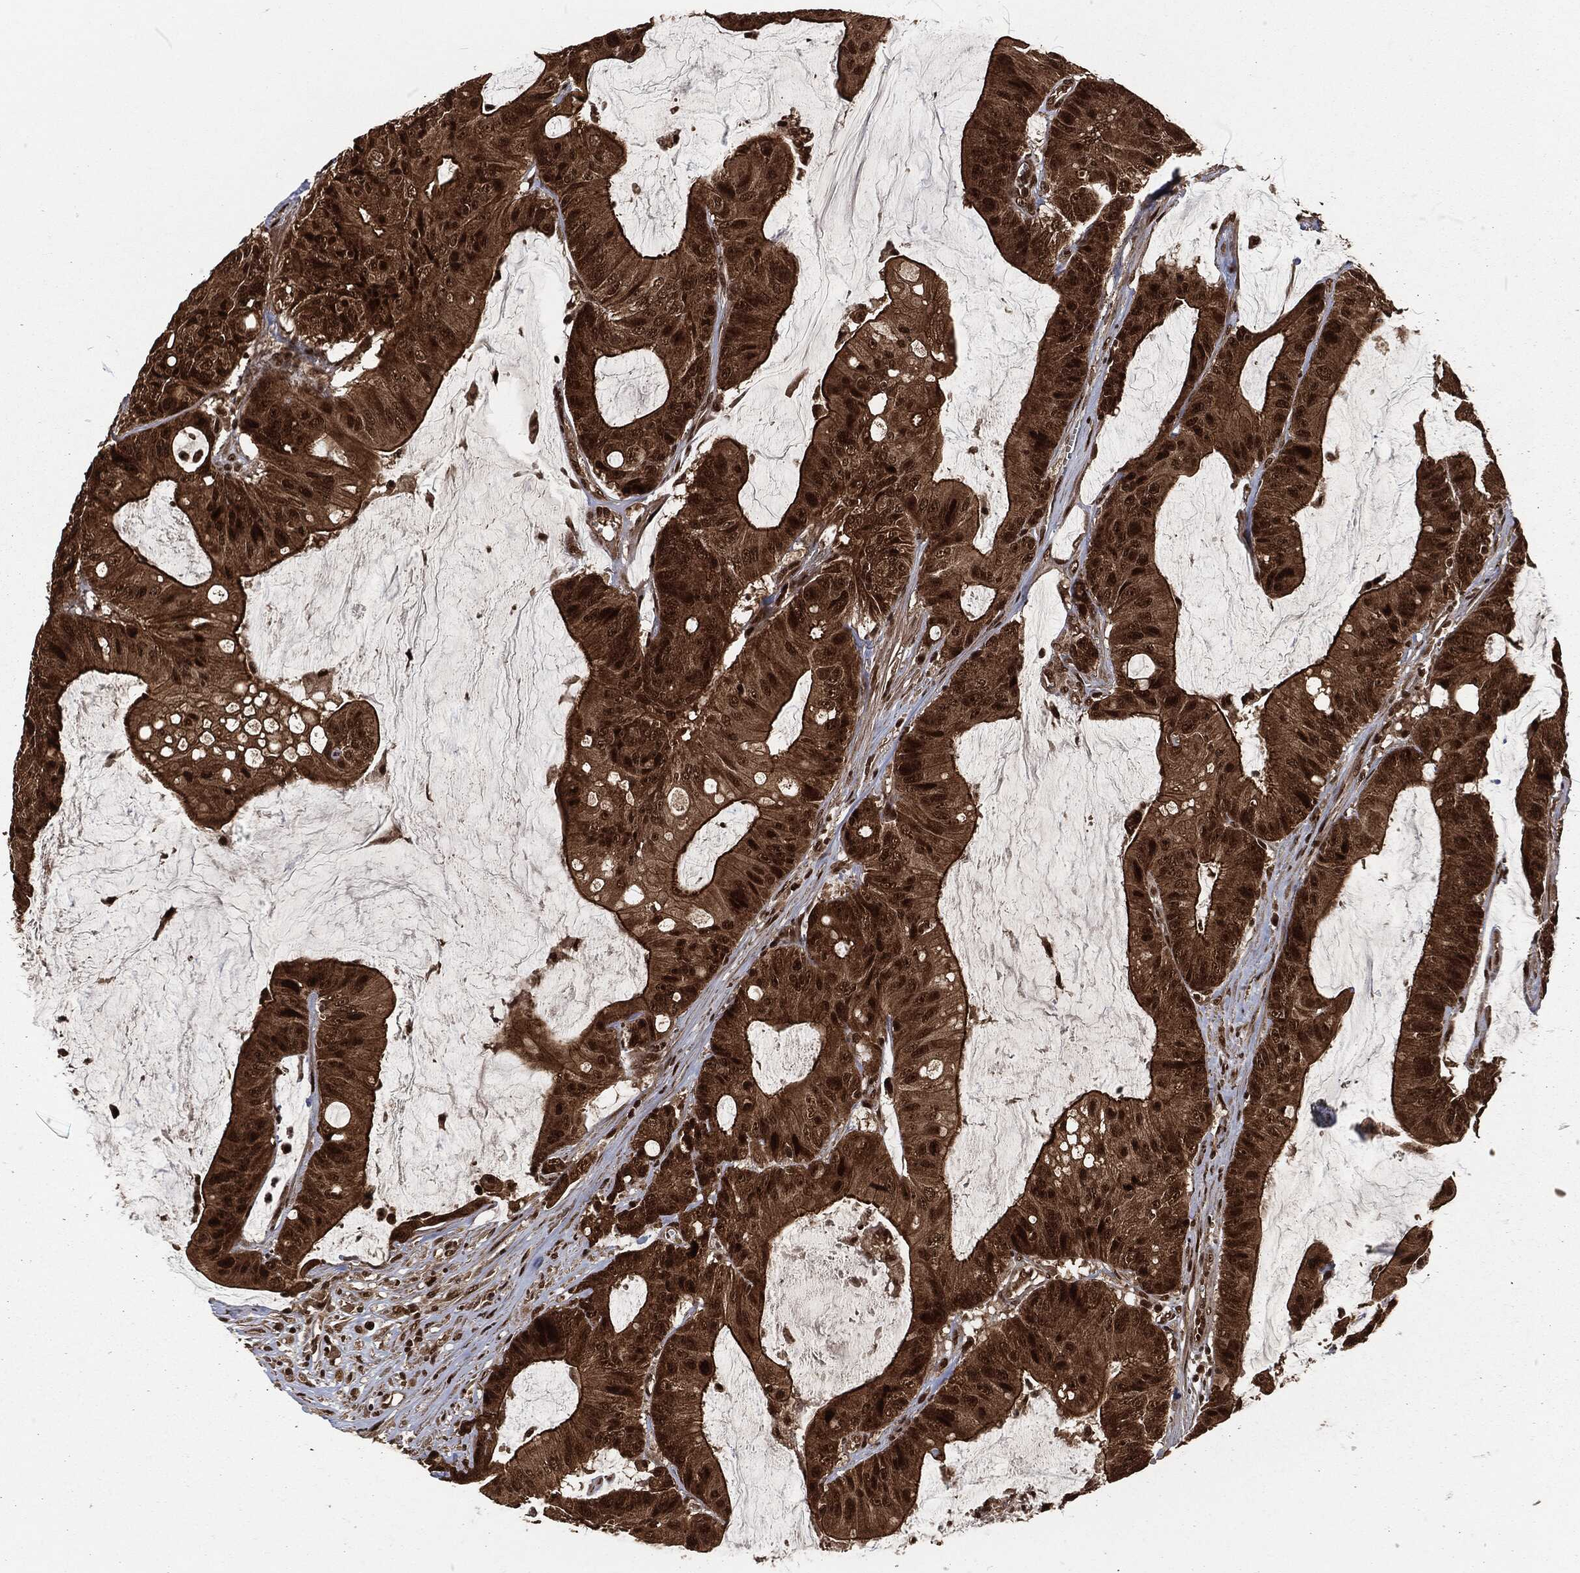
{"staining": {"intensity": "strong", "quantity": ">75%", "location": "cytoplasmic/membranous,nuclear"}, "tissue": "colorectal cancer", "cell_type": "Tumor cells", "image_type": "cancer", "snomed": [{"axis": "morphology", "description": "Adenocarcinoma, NOS"}, {"axis": "topography", "description": "Colon"}], "caption": "Adenocarcinoma (colorectal) stained for a protein (brown) exhibits strong cytoplasmic/membranous and nuclear positive staining in about >75% of tumor cells.", "gene": "NGRN", "patient": {"sex": "female", "age": 69}}